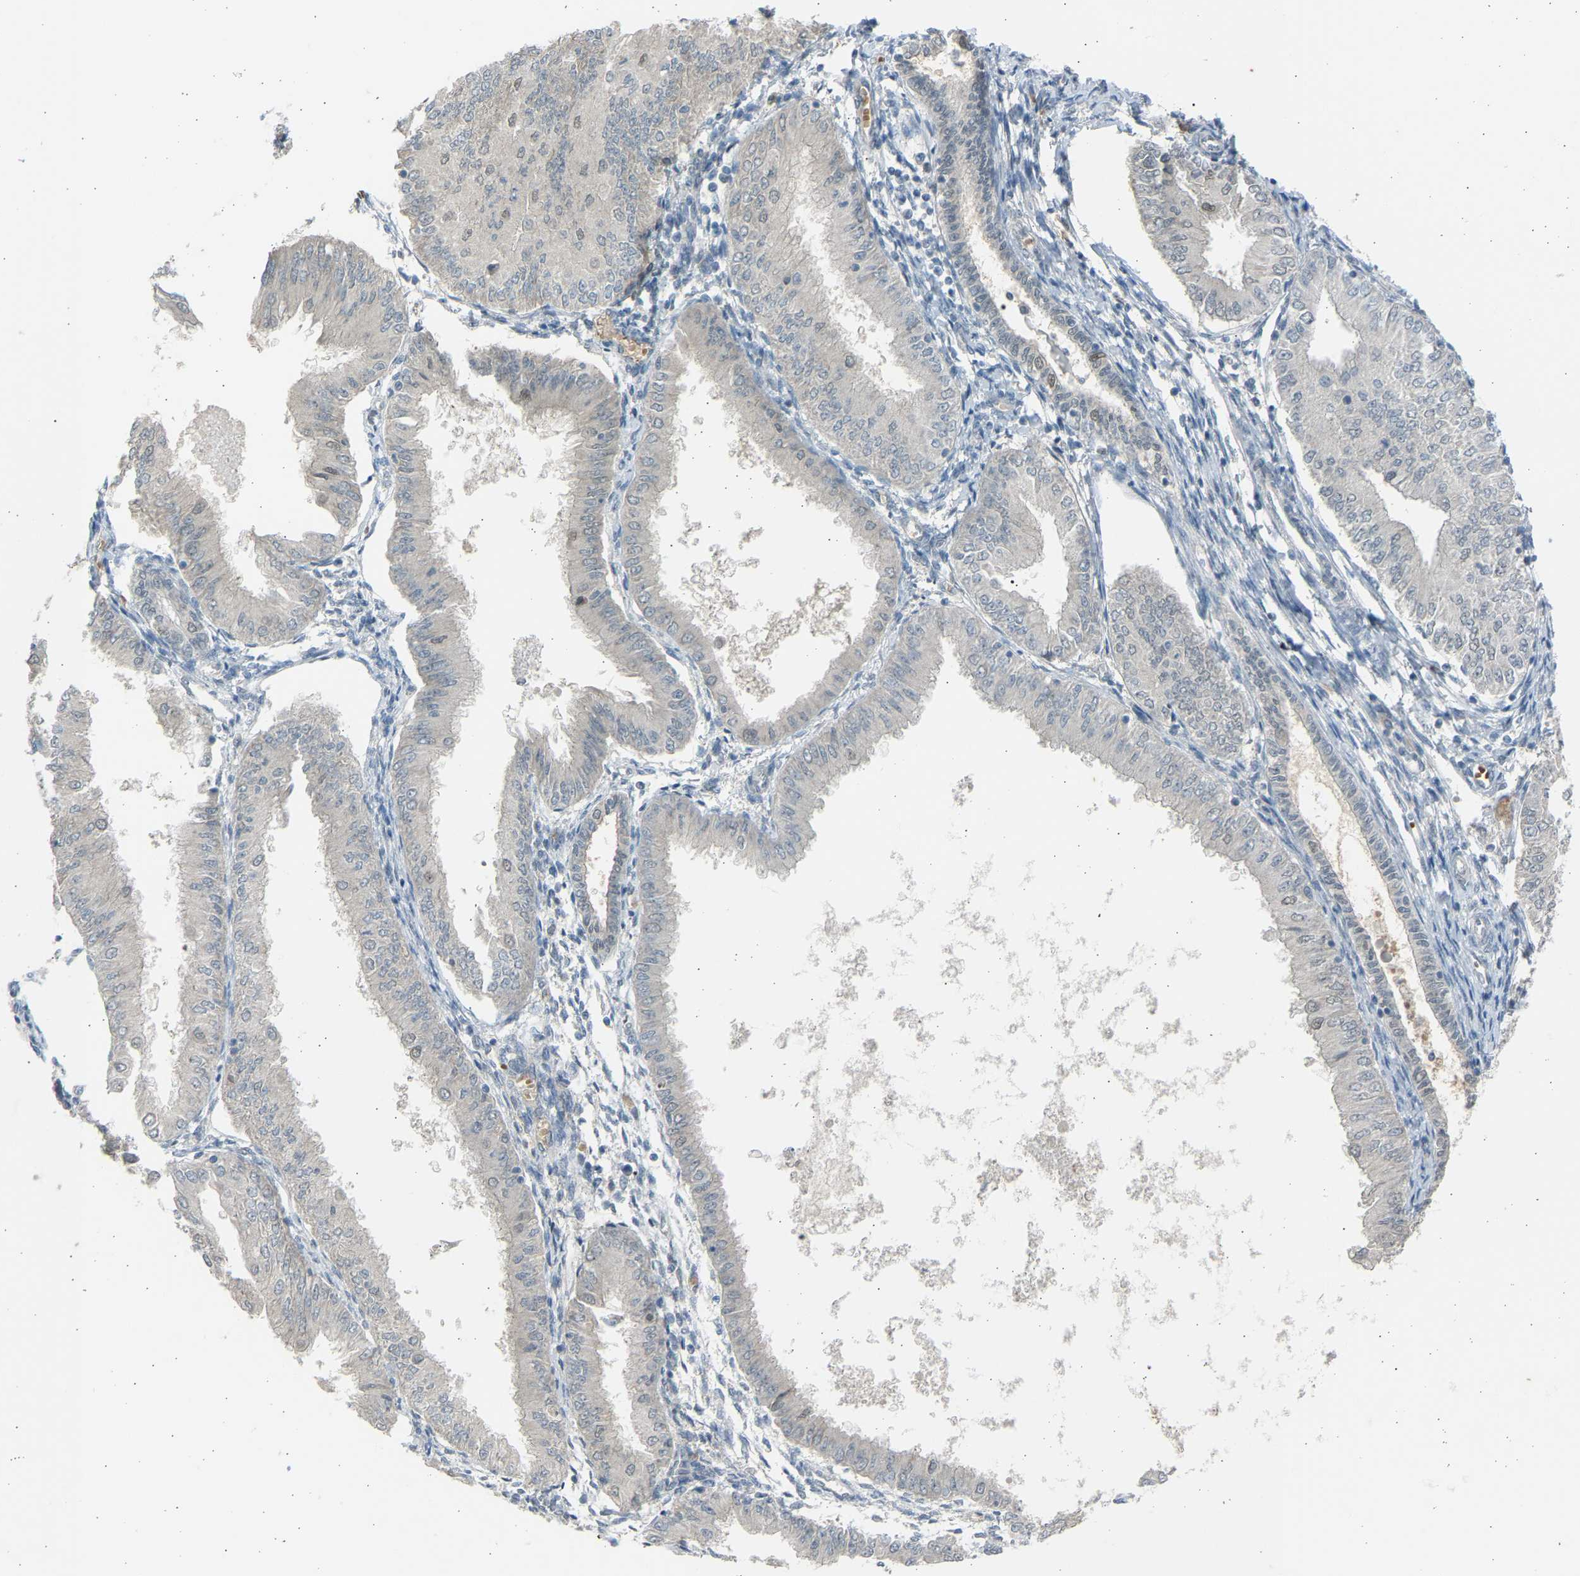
{"staining": {"intensity": "negative", "quantity": "none", "location": "none"}, "tissue": "endometrial cancer", "cell_type": "Tumor cells", "image_type": "cancer", "snomed": [{"axis": "morphology", "description": "Adenocarcinoma, NOS"}, {"axis": "topography", "description": "Endometrium"}], "caption": "IHC image of neoplastic tissue: human endometrial cancer (adenocarcinoma) stained with DAB (3,3'-diaminobenzidine) reveals no significant protein expression in tumor cells.", "gene": "BIRC2", "patient": {"sex": "female", "age": 53}}